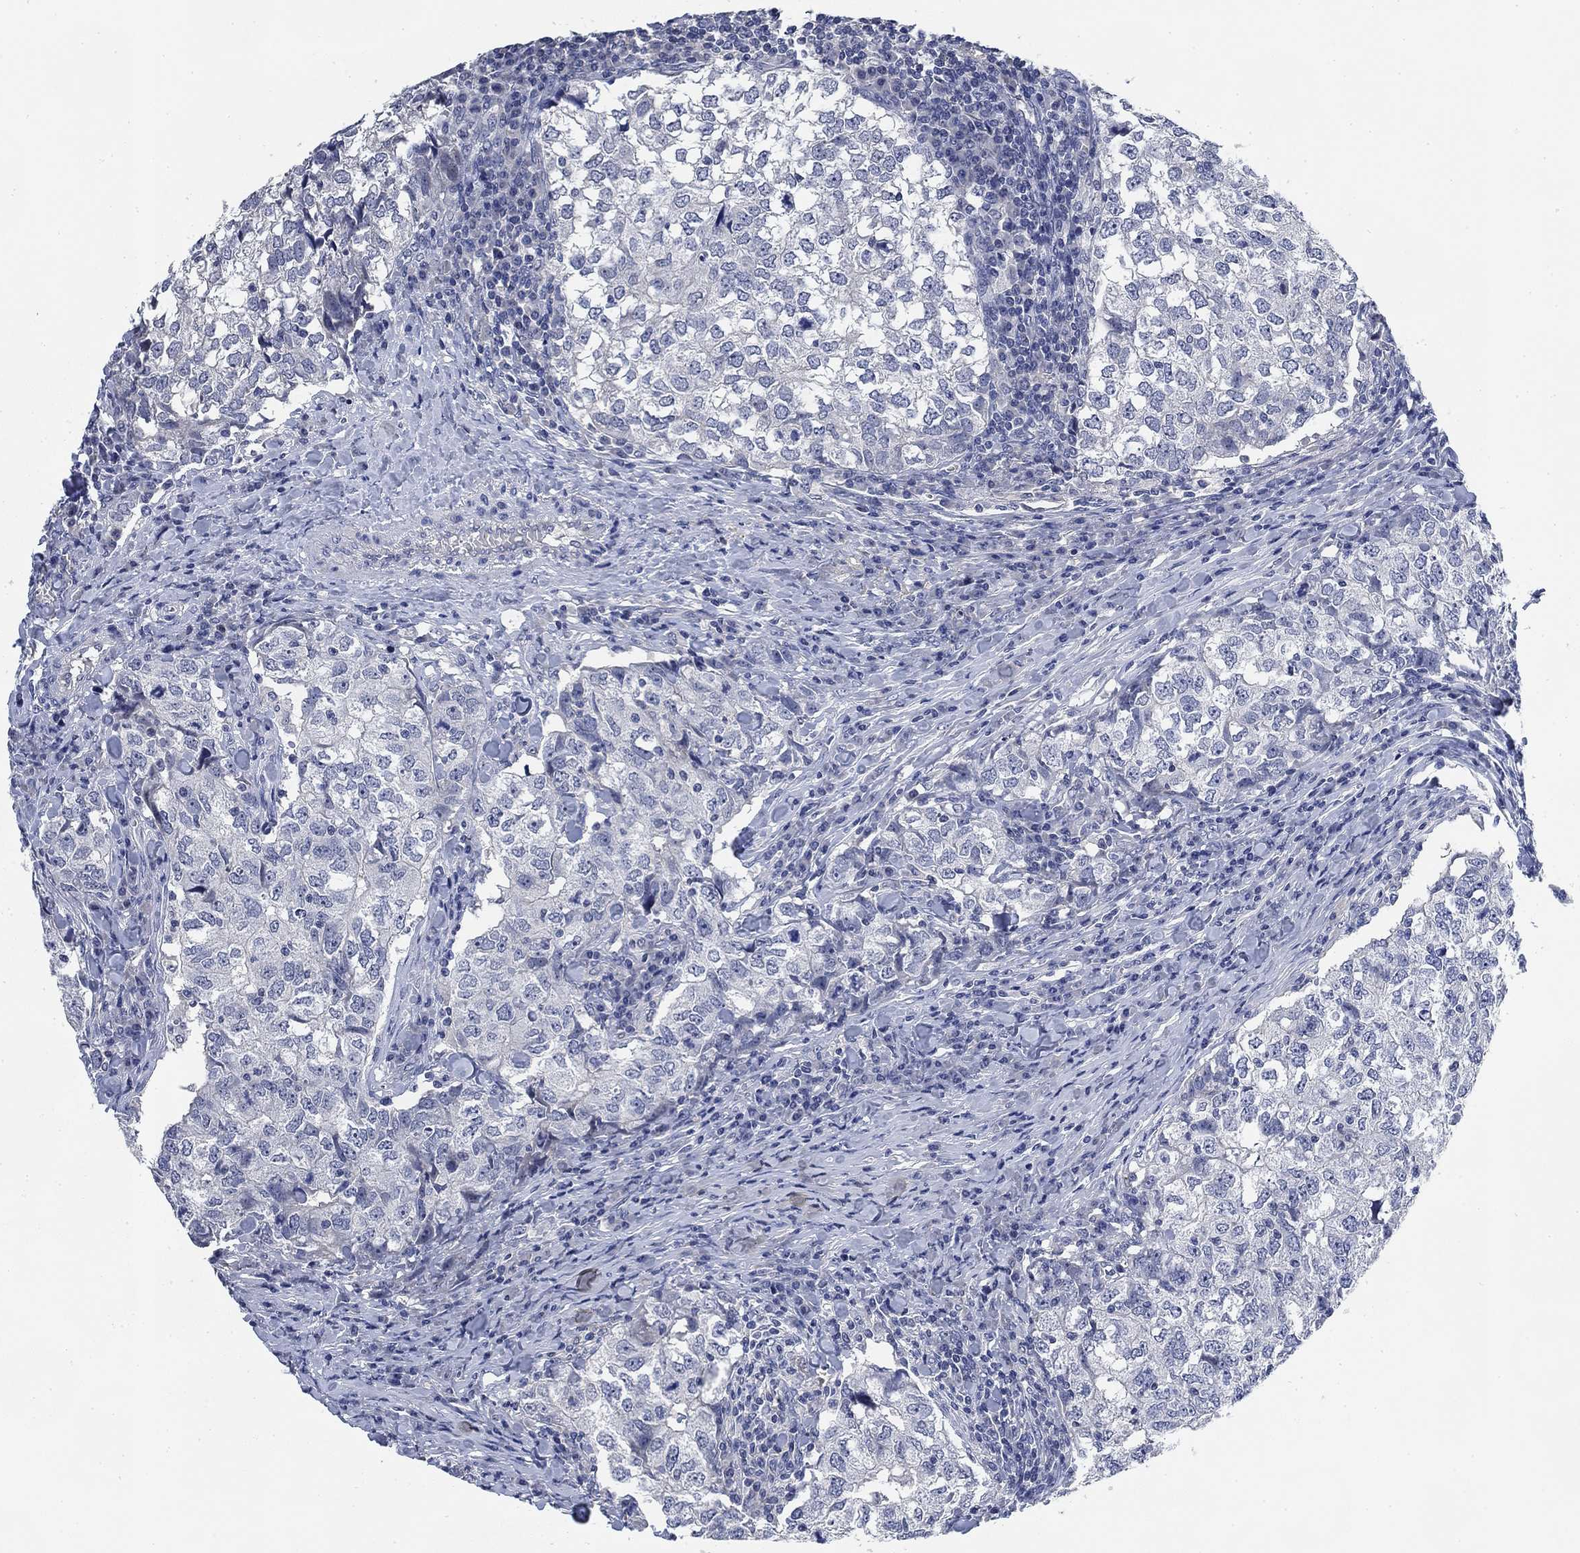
{"staining": {"intensity": "negative", "quantity": "none", "location": "none"}, "tissue": "breast cancer", "cell_type": "Tumor cells", "image_type": "cancer", "snomed": [{"axis": "morphology", "description": "Duct carcinoma"}, {"axis": "topography", "description": "Breast"}], "caption": "Immunohistochemistry (IHC) micrograph of neoplastic tissue: human breast cancer stained with DAB exhibits no significant protein expression in tumor cells.", "gene": "DAZL", "patient": {"sex": "female", "age": 30}}